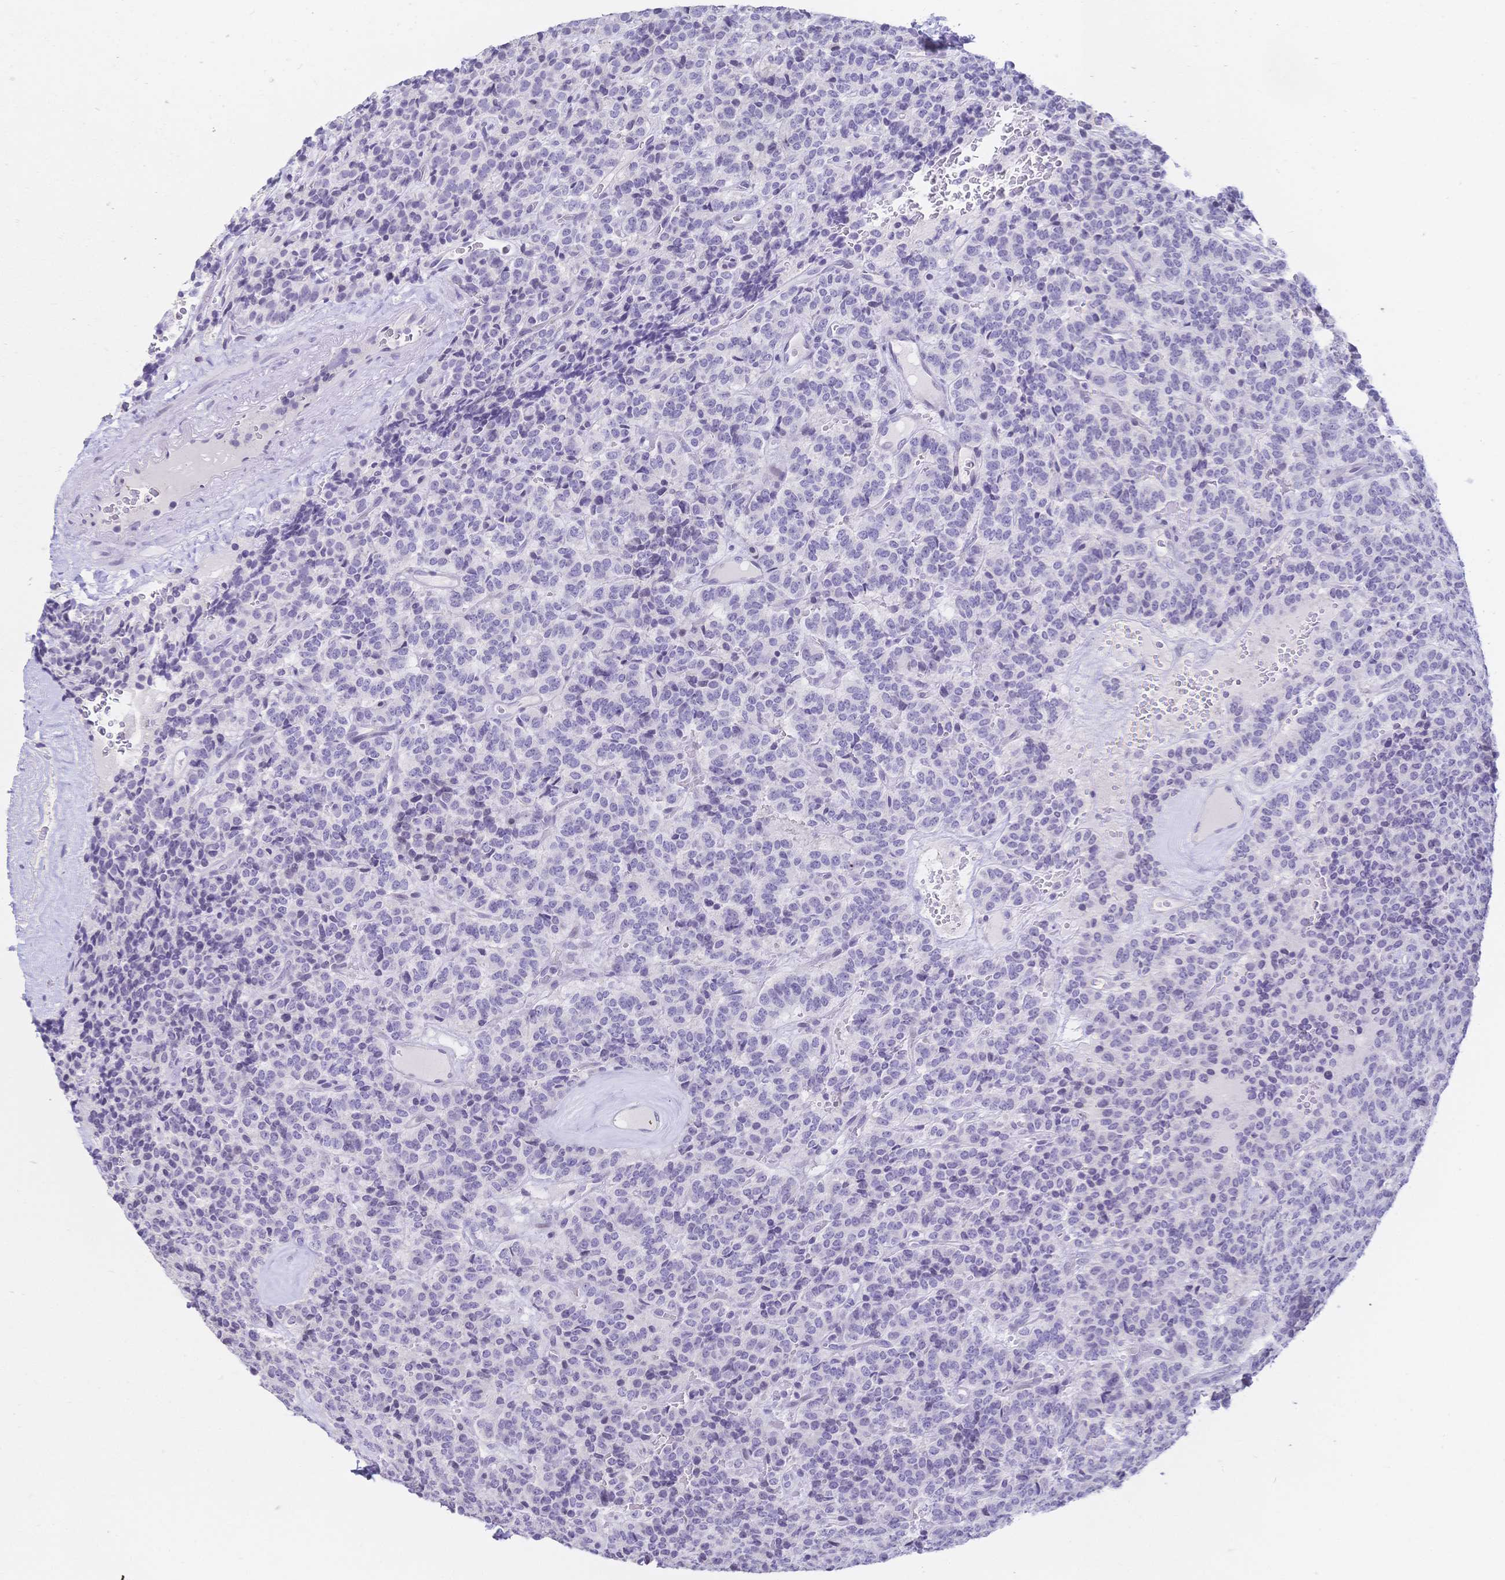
{"staining": {"intensity": "negative", "quantity": "none", "location": "none"}, "tissue": "carcinoid", "cell_type": "Tumor cells", "image_type": "cancer", "snomed": [{"axis": "morphology", "description": "Carcinoid, malignant, NOS"}, {"axis": "topography", "description": "Pancreas"}], "caption": "This is an IHC micrograph of human carcinoid. There is no positivity in tumor cells.", "gene": "CR2", "patient": {"sex": "male", "age": 36}}